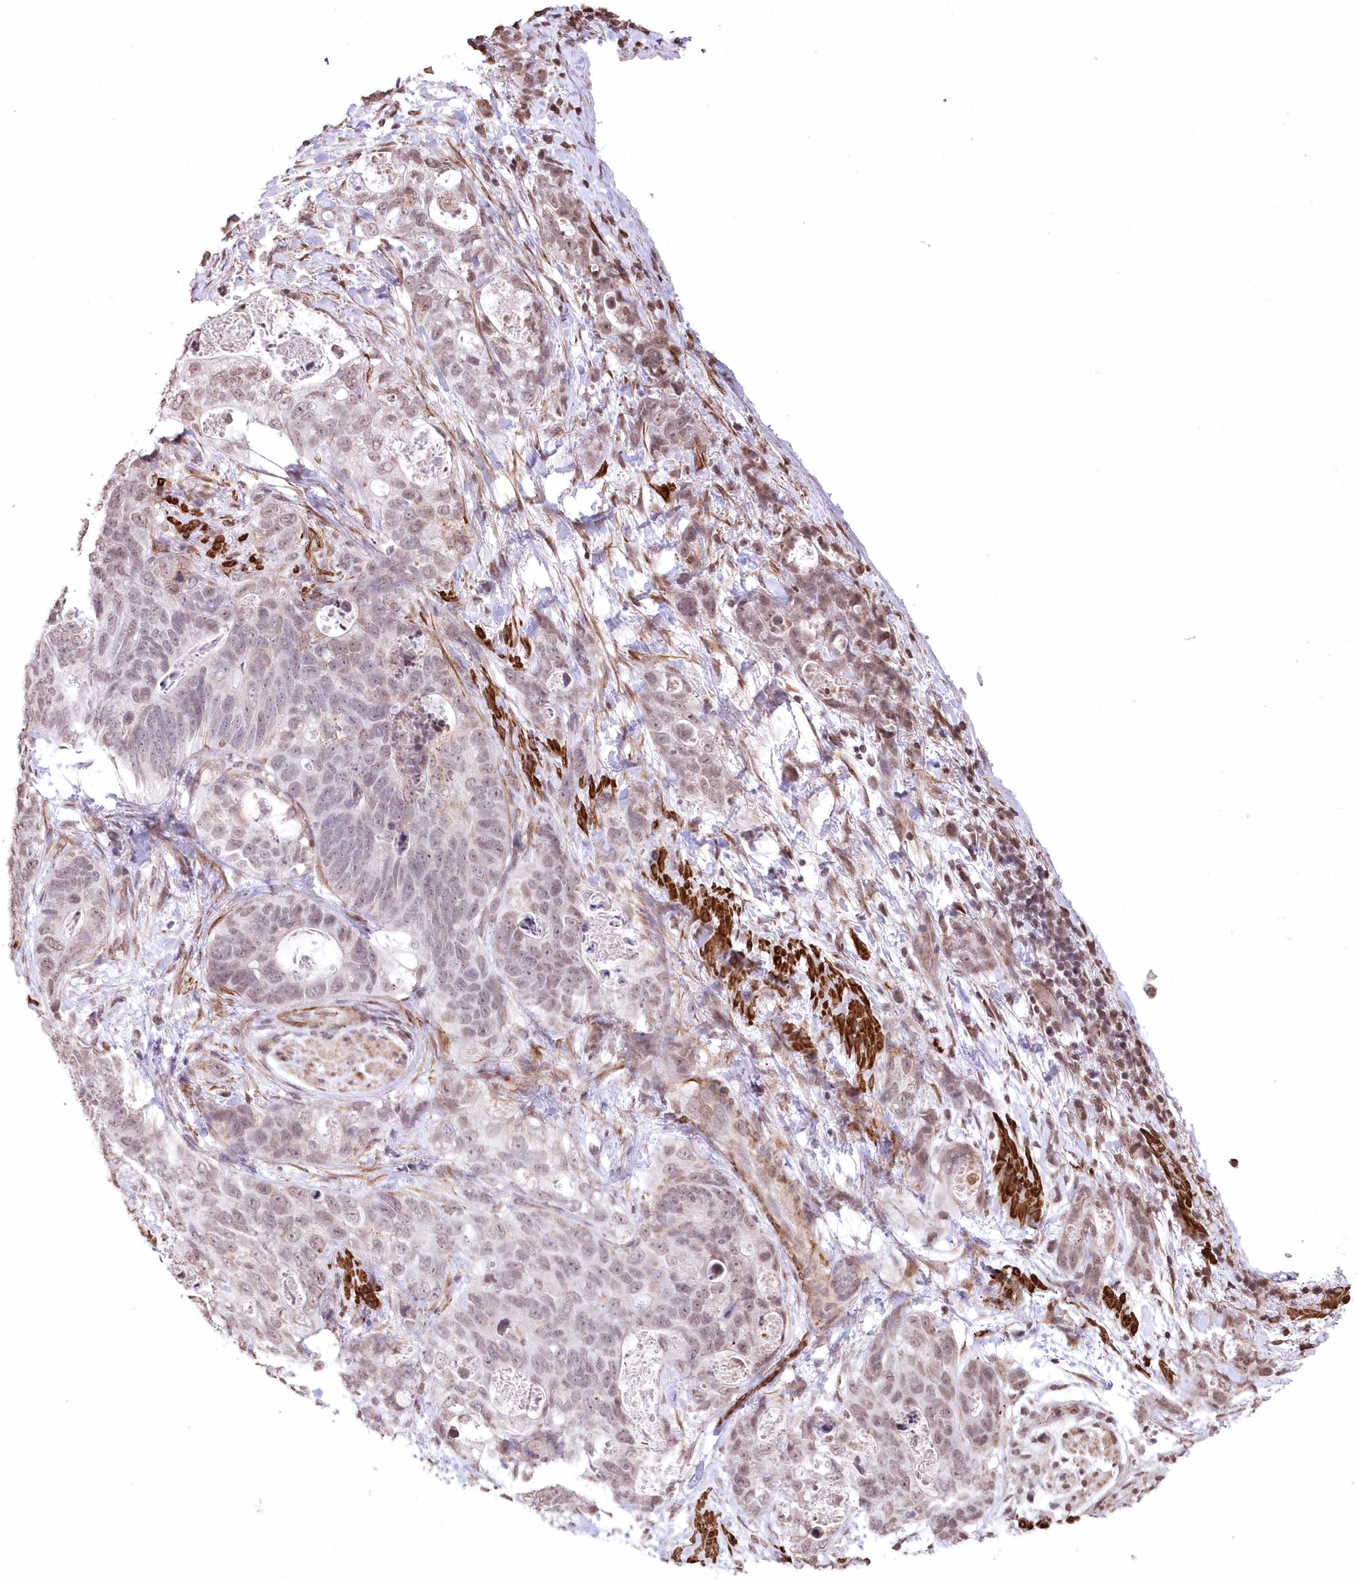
{"staining": {"intensity": "negative", "quantity": "none", "location": "none"}, "tissue": "stomach cancer", "cell_type": "Tumor cells", "image_type": "cancer", "snomed": [{"axis": "morphology", "description": "Normal tissue, NOS"}, {"axis": "morphology", "description": "Adenocarcinoma, NOS"}, {"axis": "topography", "description": "Stomach"}], "caption": "IHC micrograph of neoplastic tissue: stomach cancer stained with DAB (3,3'-diaminobenzidine) exhibits no significant protein expression in tumor cells. (DAB immunohistochemistry (IHC) with hematoxylin counter stain).", "gene": "RBM27", "patient": {"sex": "female", "age": 89}}